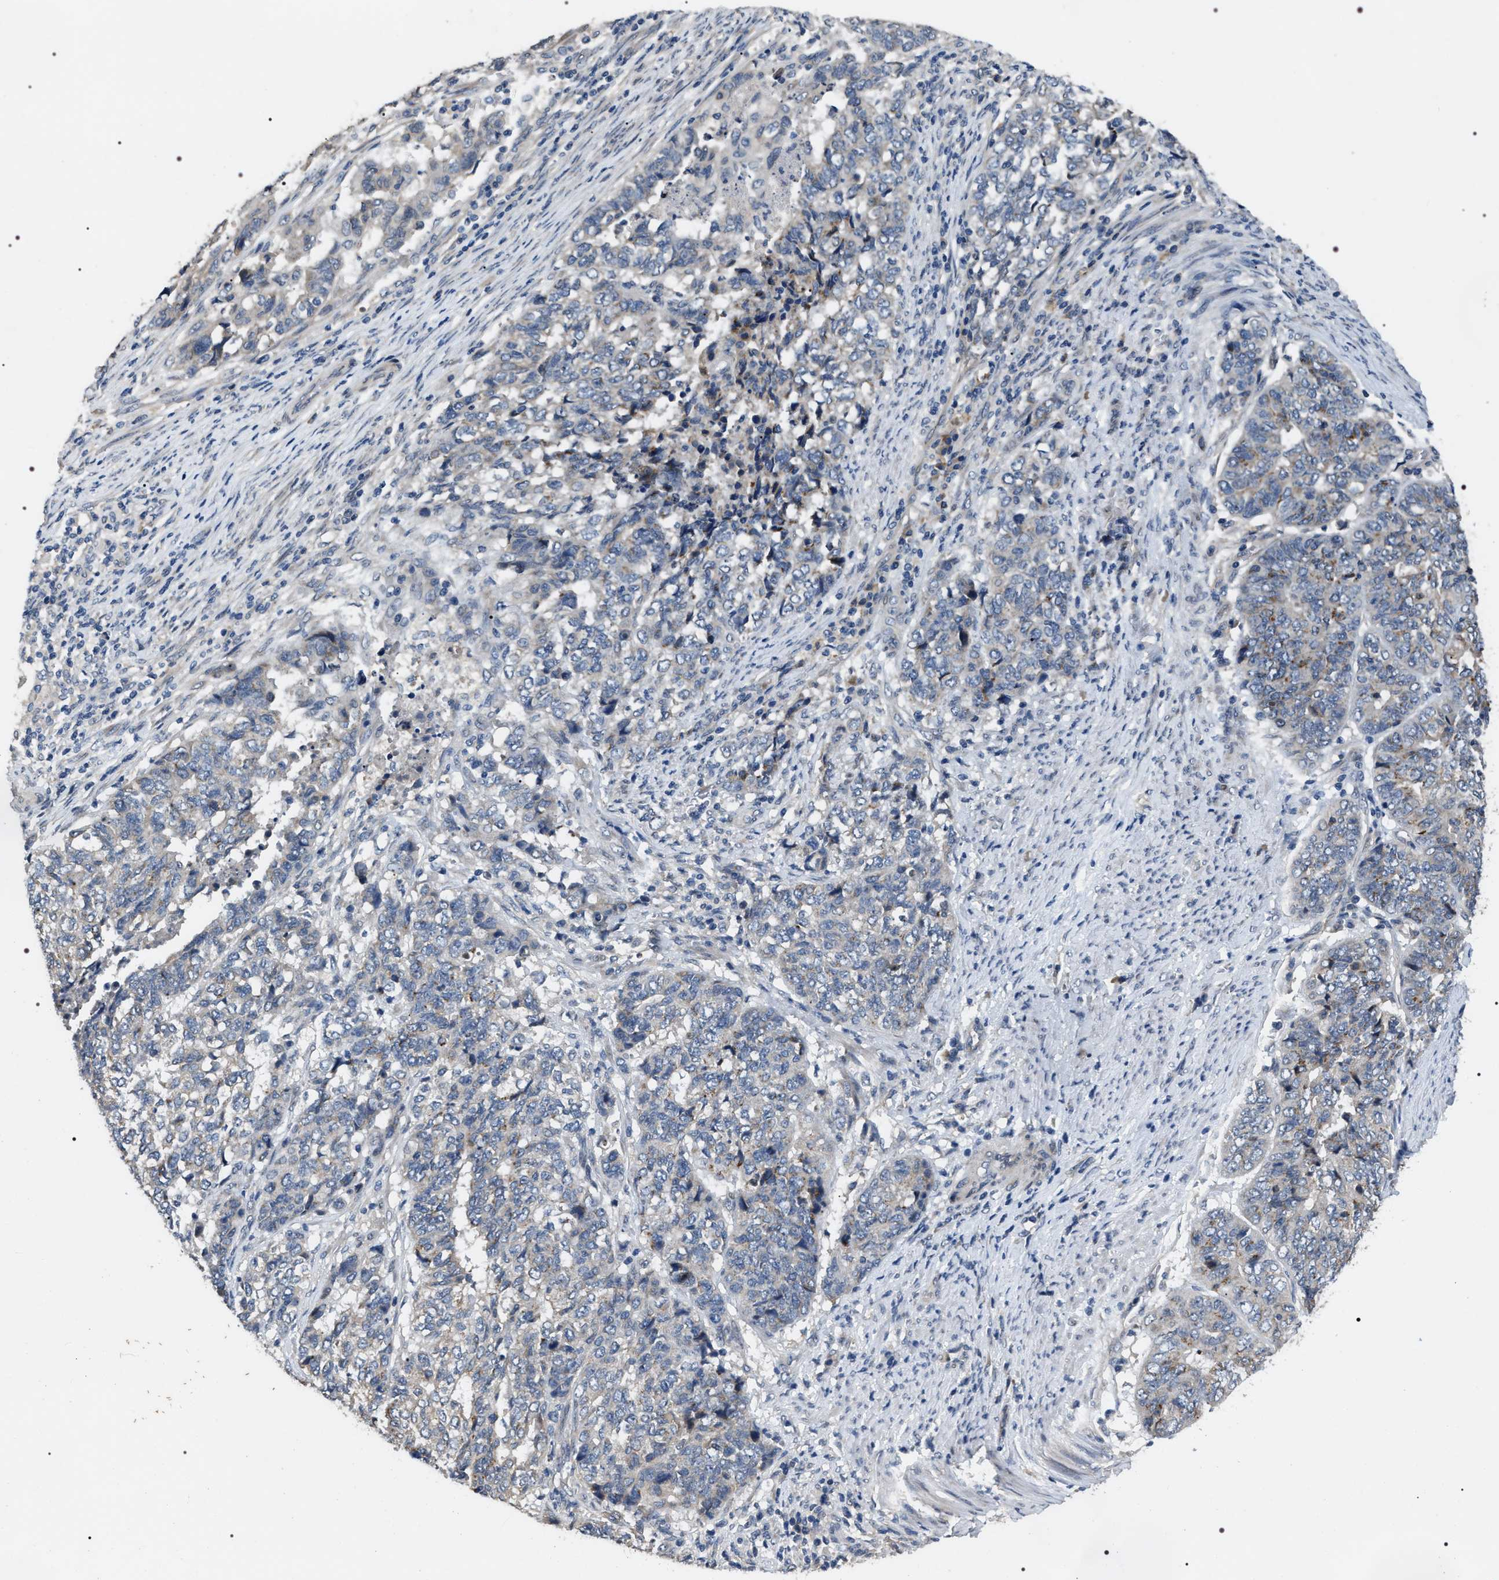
{"staining": {"intensity": "negative", "quantity": "none", "location": "none"}, "tissue": "endometrial cancer", "cell_type": "Tumor cells", "image_type": "cancer", "snomed": [{"axis": "morphology", "description": "Adenocarcinoma, NOS"}, {"axis": "topography", "description": "Endometrium"}], "caption": "There is no significant expression in tumor cells of endometrial cancer (adenocarcinoma).", "gene": "IFT81", "patient": {"sex": "female", "age": 80}}